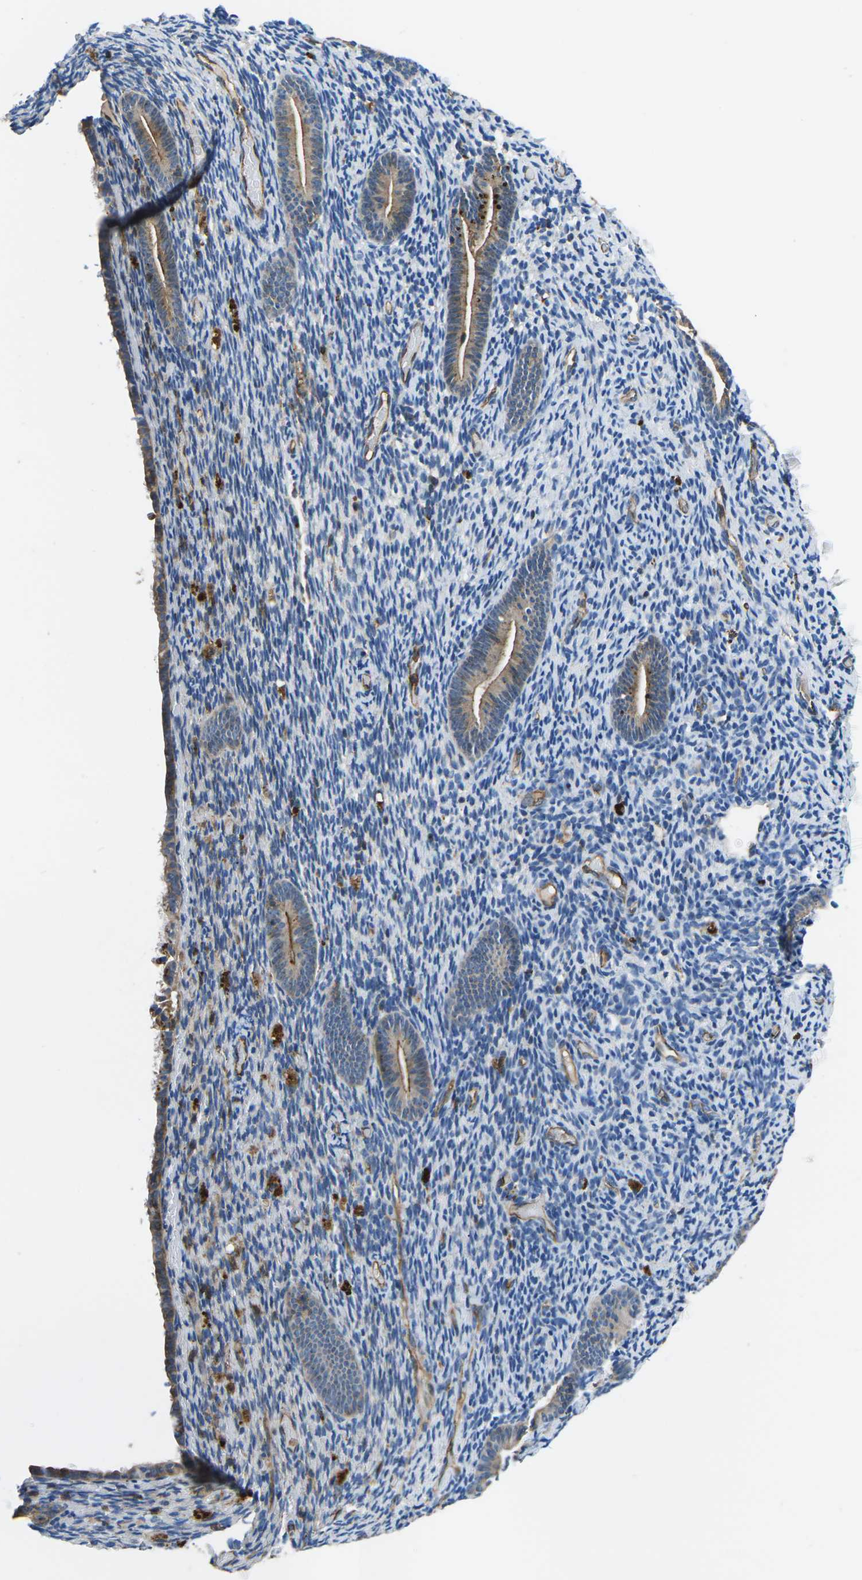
{"staining": {"intensity": "negative", "quantity": "none", "location": "none"}, "tissue": "endometrium", "cell_type": "Cells in endometrial stroma", "image_type": "normal", "snomed": [{"axis": "morphology", "description": "Normal tissue, NOS"}, {"axis": "topography", "description": "Endometrium"}], "caption": "Endometrium stained for a protein using IHC demonstrates no staining cells in endometrial stroma.", "gene": "KCNJ15", "patient": {"sex": "female", "age": 51}}